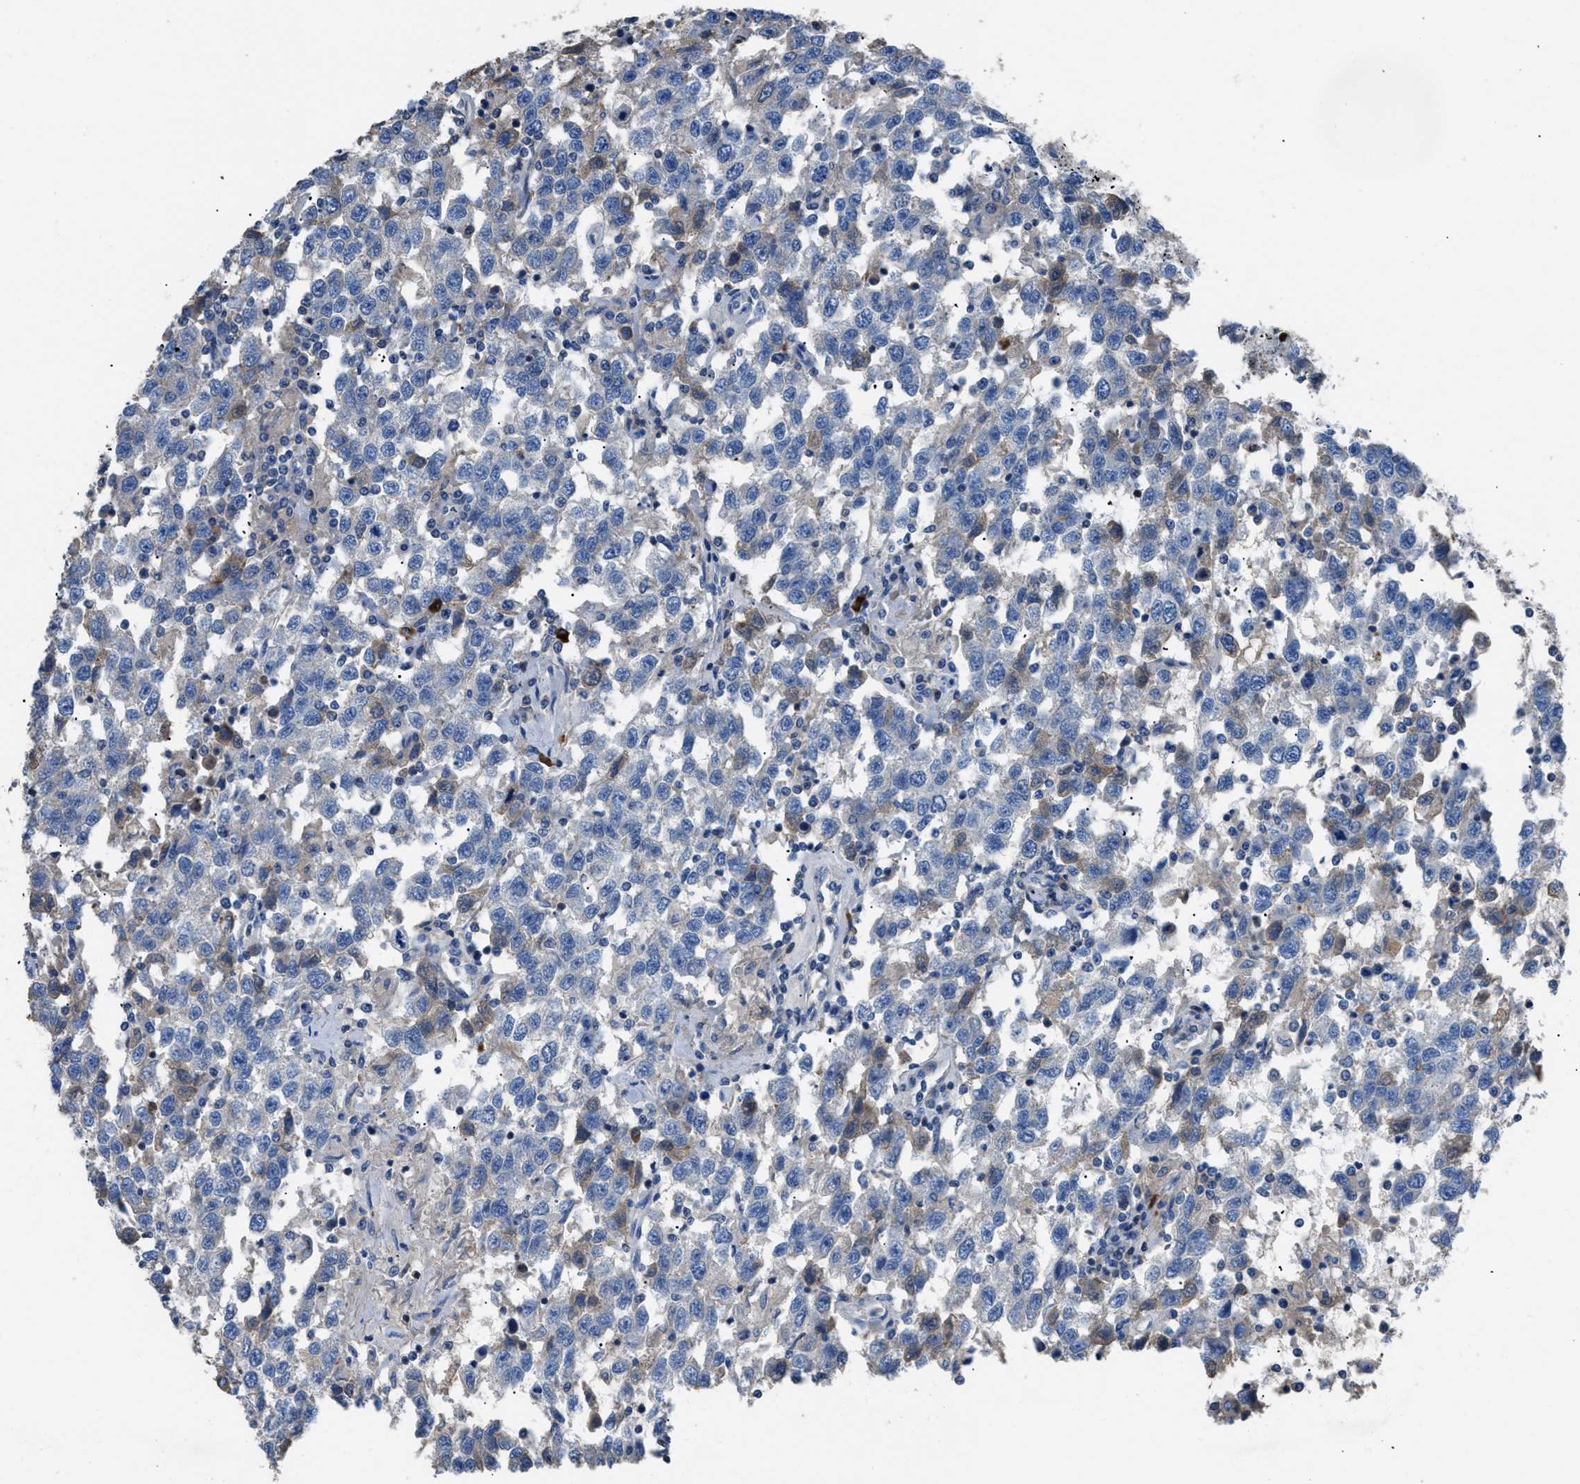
{"staining": {"intensity": "negative", "quantity": "none", "location": "none"}, "tissue": "testis cancer", "cell_type": "Tumor cells", "image_type": "cancer", "snomed": [{"axis": "morphology", "description": "Seminoma, NOS"}, {"axis": "topography", "description": "Testis"}], "caption": "This is an immunohistochemistry (IHC) micrograph of testis seminoma. There is no staining in tumor cells.", "gene": "SGCZ", "patient": {"sex": "male", "age": 41}}